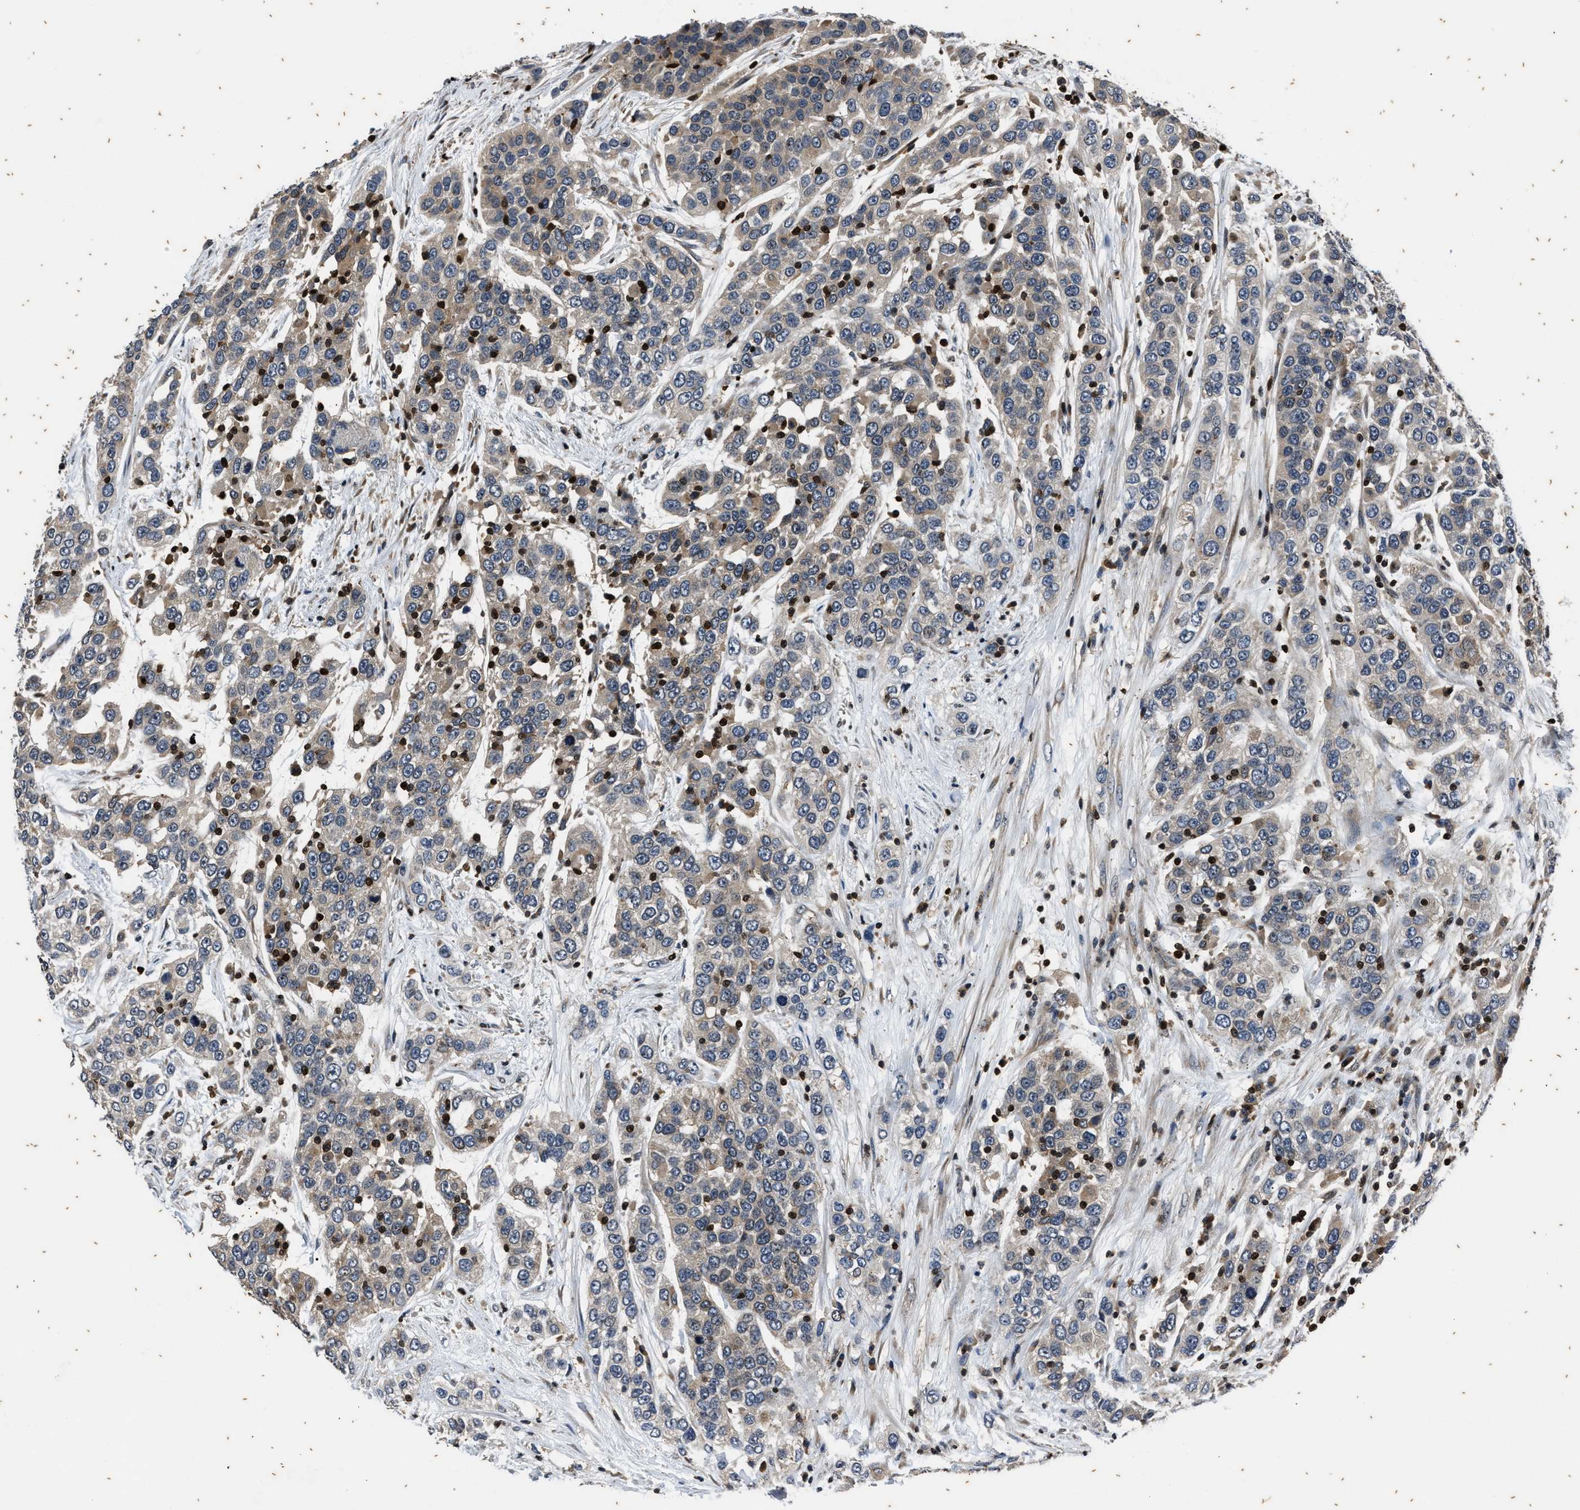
{"staining": {"intensity": "weak", "quantity": ">75%", "location": "cytoplasmic/membranous"}, "tissue": "urothelial cancer", "cell_type": "Tumor cells", "image_type": "cancer", "snomed": [{"axis": "morphology", "description": "Urothelial carcinoma, High grade"}, {"axis": "topography", "description": "Urinary bladder"}], "caption": "Immunohistochemistry micrograph of high-grade urothelial carcinoma stained for a protein (brown), which shows low levels of weak cytoplasmic/membranous expression in about >75% of tumor cells.", "gene": "PTPN7", "patient": {"sex": "female", "age": 80}}